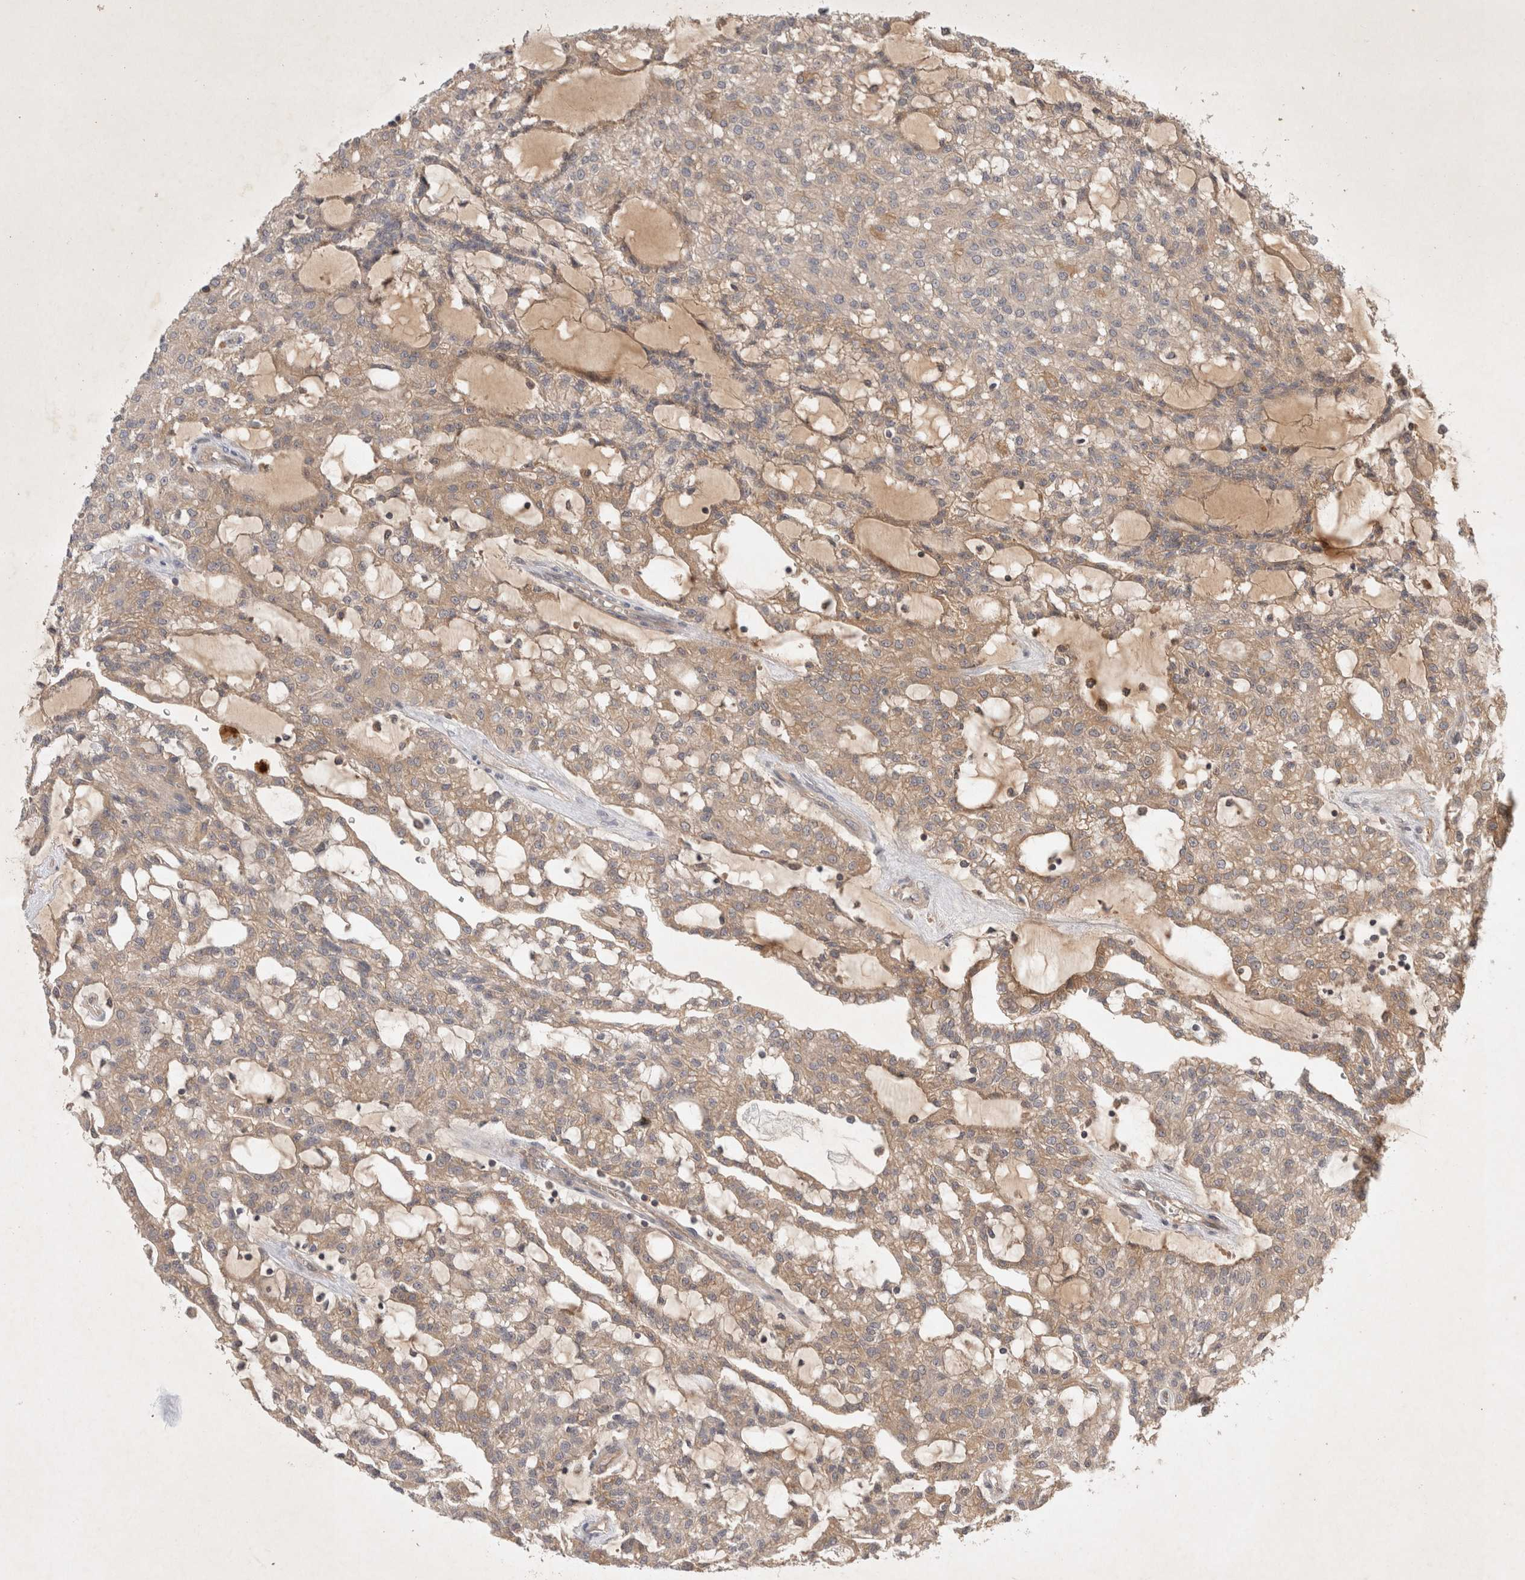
{"staining": {"intensity": "weak", "quantity": ">75%", "location": "cytoplasmic/membranous"}, "tissue": "renal cancer", "cell_type": "Tumor cells", "image_type": "cancer", "snomed": [{"axis": "morphology", "description": "Adenocarcinoma, NOS"}, {"axis": "topography", "description": "Kidney"}], "caption": "Immunohistochemistry micrograph of renal cancer stained for a protein (brown), which shows low levels of weak cytoplasmic/membranous staining in about >75% of tumor cells.", "gene": "YES1", "patient": {"sex": "male", "age": 63}}